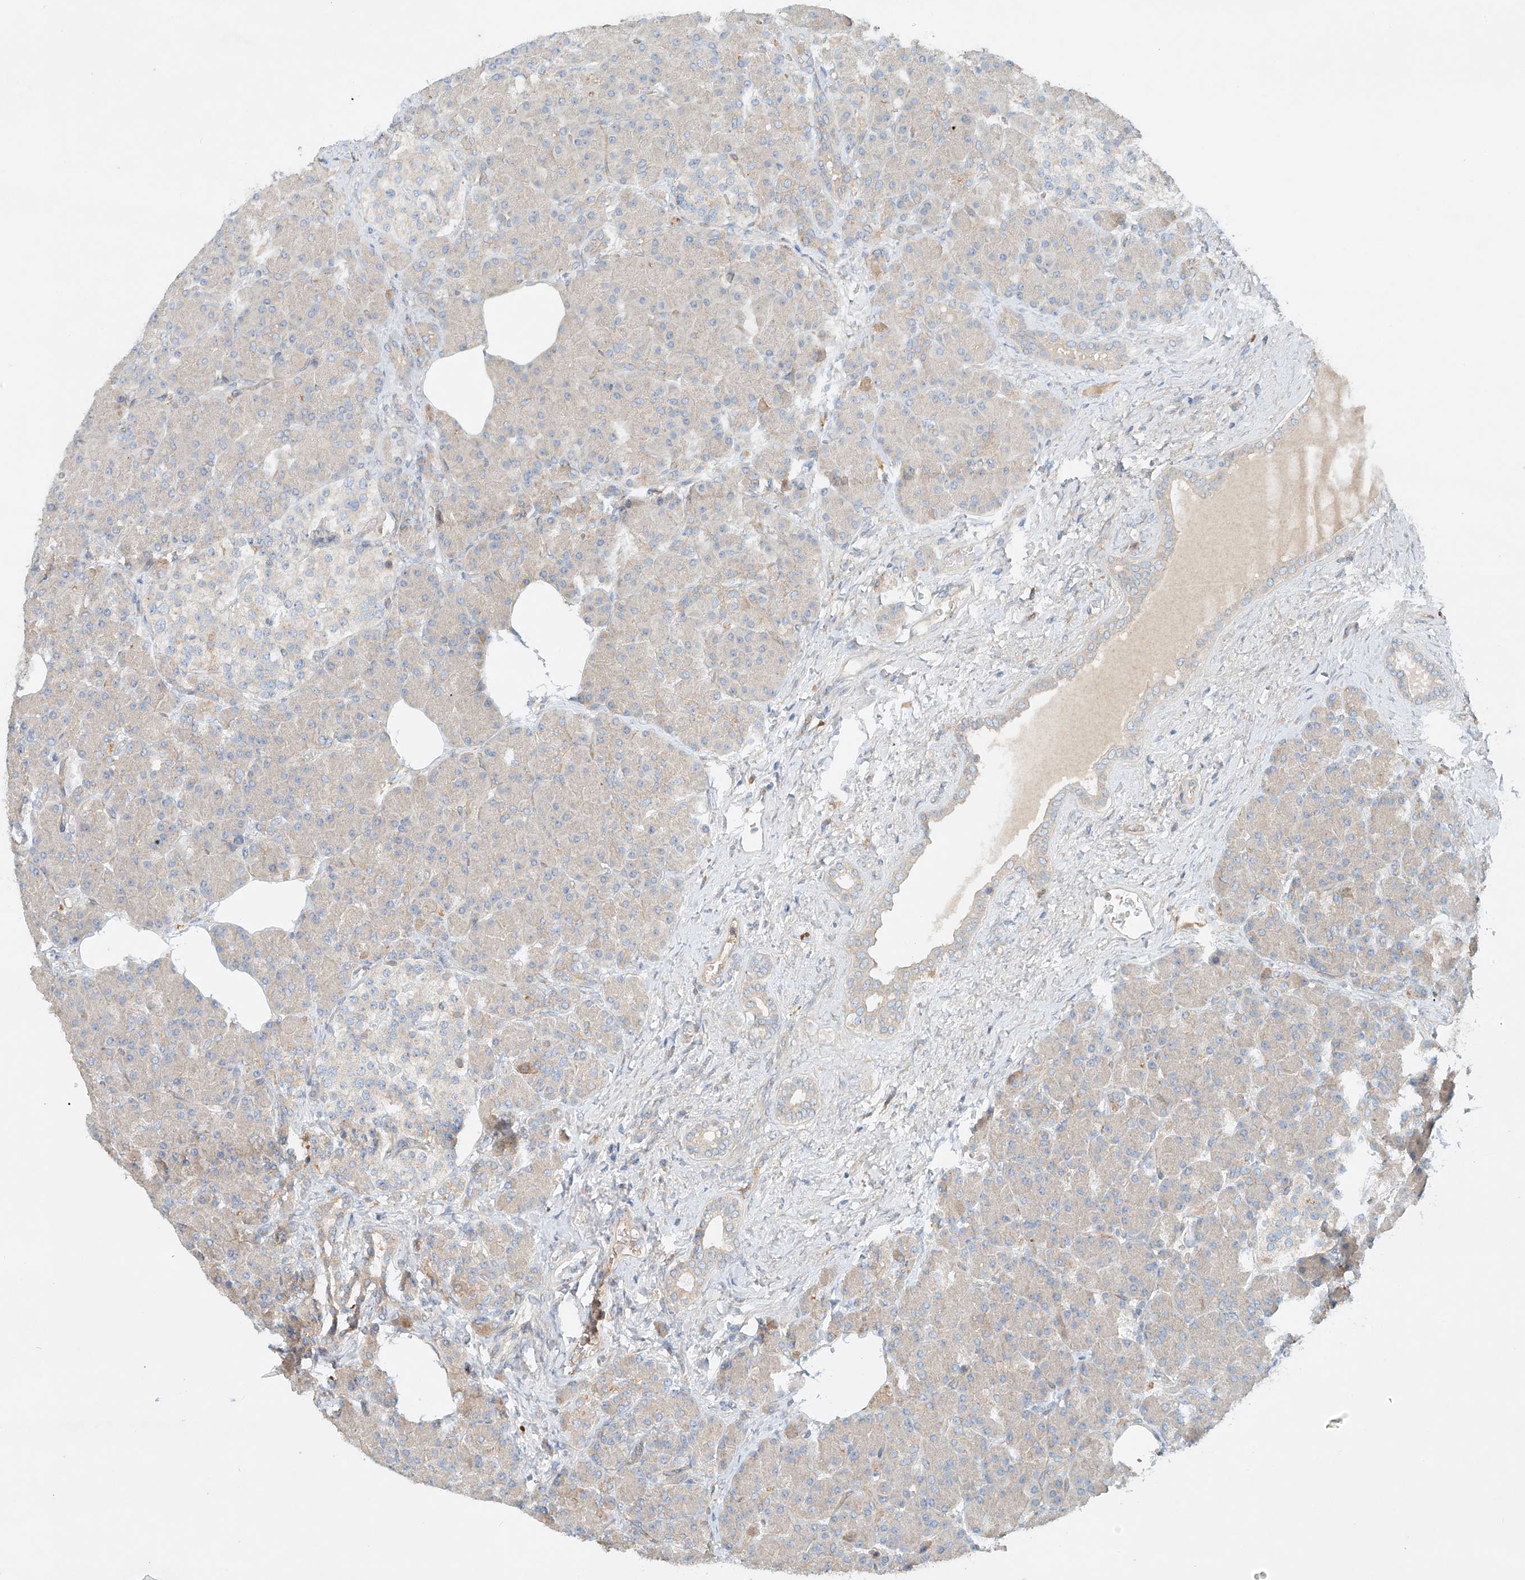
{"staining": {"intensity": "negative", "quantity": "none", "location": "none"}, "tissue": "pancreas", "cell_type": "Exocrine glandular cells", "image_type": "normal", "snomed": [{"axis": "morphology", "description": "Normal tissue, NOS"}, {"axis": "topography", "description": "Pancreas"}], "caption": "The histopathology image exhibits no significant staining in exocrine glandular cells of pancreas. The staining was performed using DAB to visualize the protein expression in brown, while the nuclei were stained in blue with hematoxylin (Magnification: 20x).", "gene": "ENSG00000266202", "patient": {"sex": "female", "age": 43}}